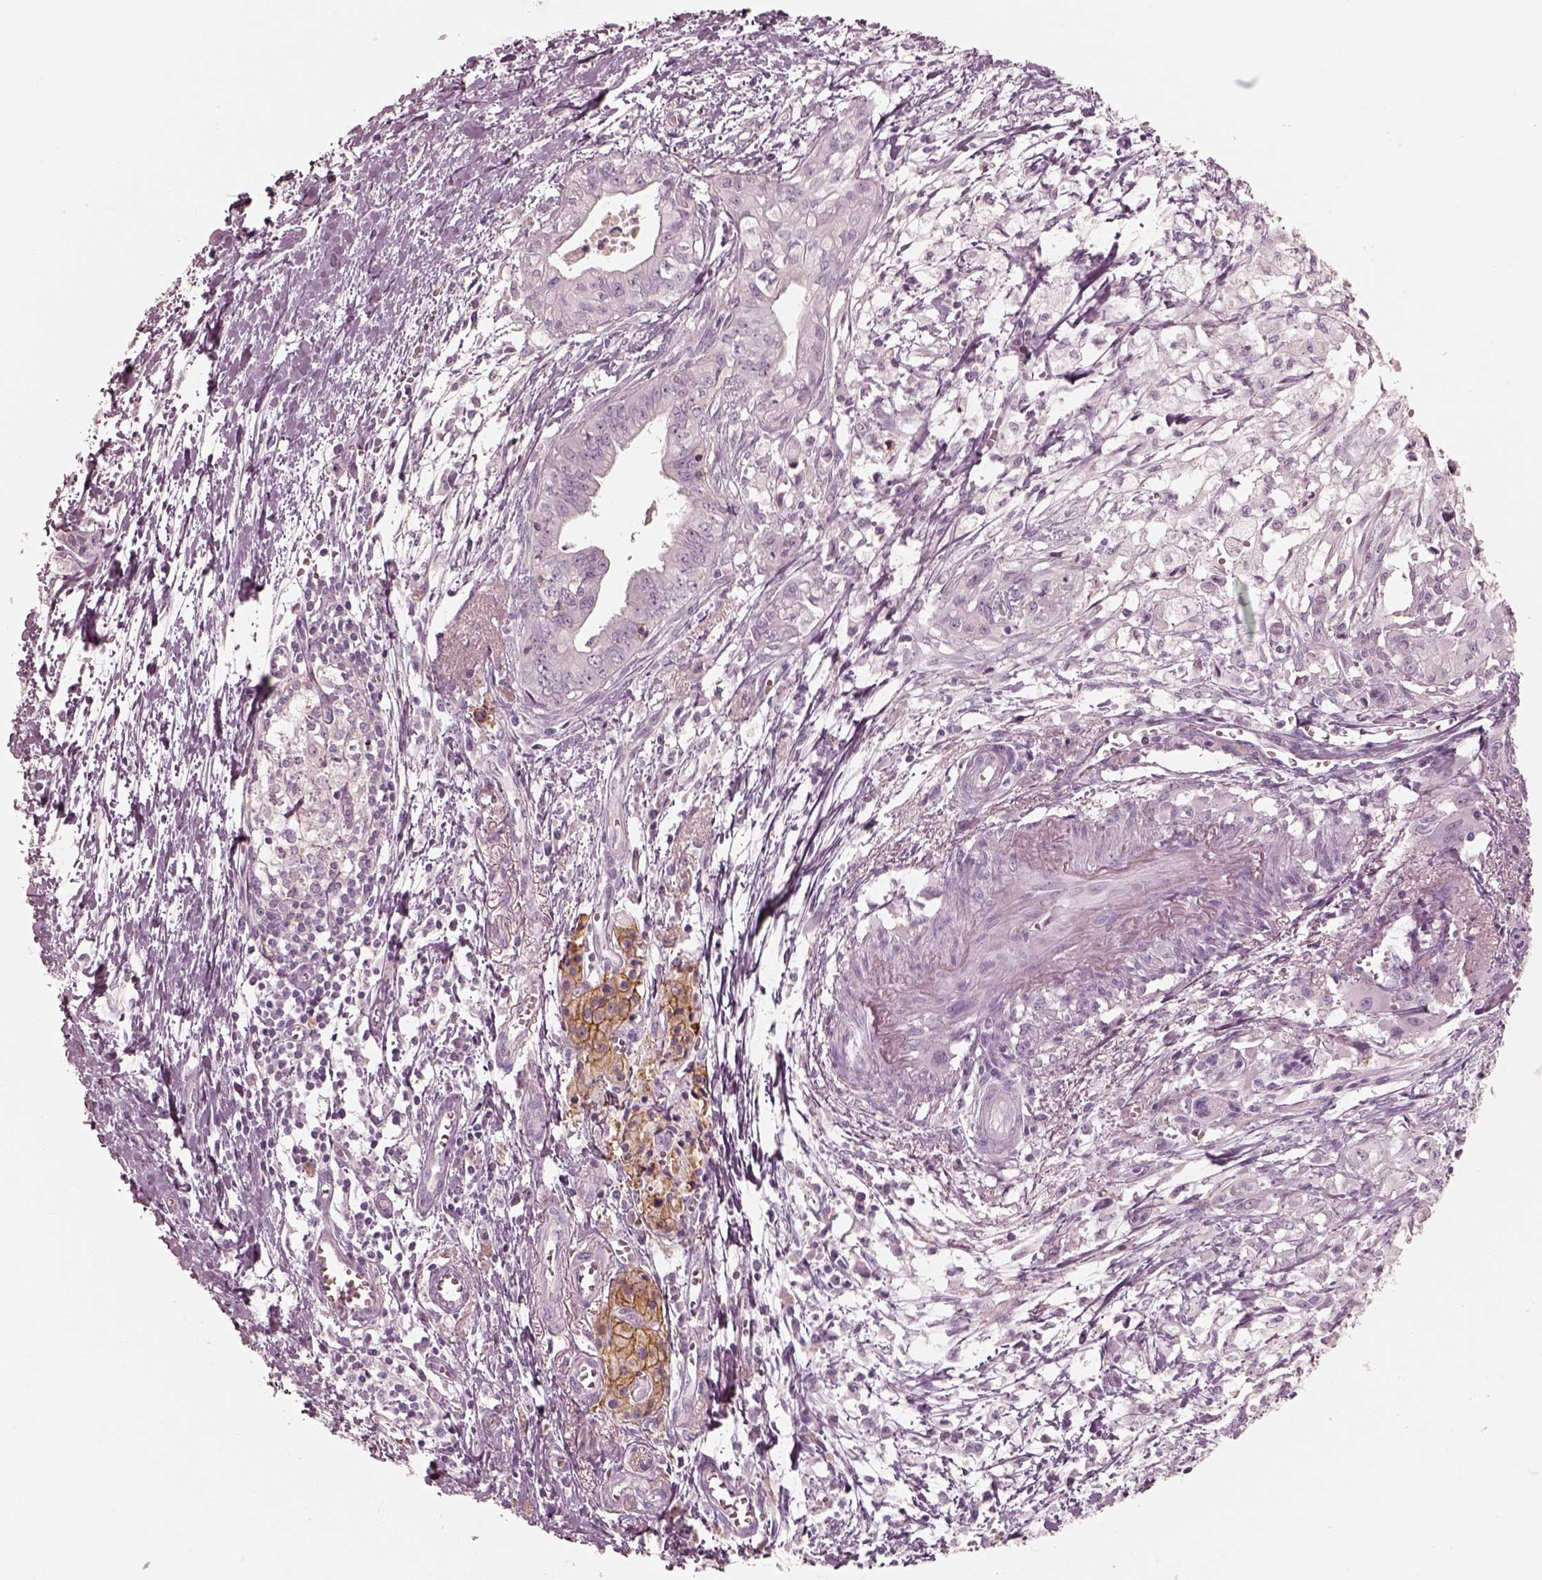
{"staining": {"intensity": "negative", "quantity": "none", "location": "none"}, "tissue": "pancreatic cancer", "cell_type": "Tumor cells", "image_type": "cancer", "snomed": [{"axis": "morphology", "description": "Adenocarcinoma, NOS"}, {"axis": "topography", "description": "Pancreas"}], "caption": "IHC micrograph of human pancreatic cancer (adenocarcinoma) stained for a protein (brown), which shows no staining in tumor cells.", "gene": "GPRIN1", "patient": {"sex": "female", "age": 61}}